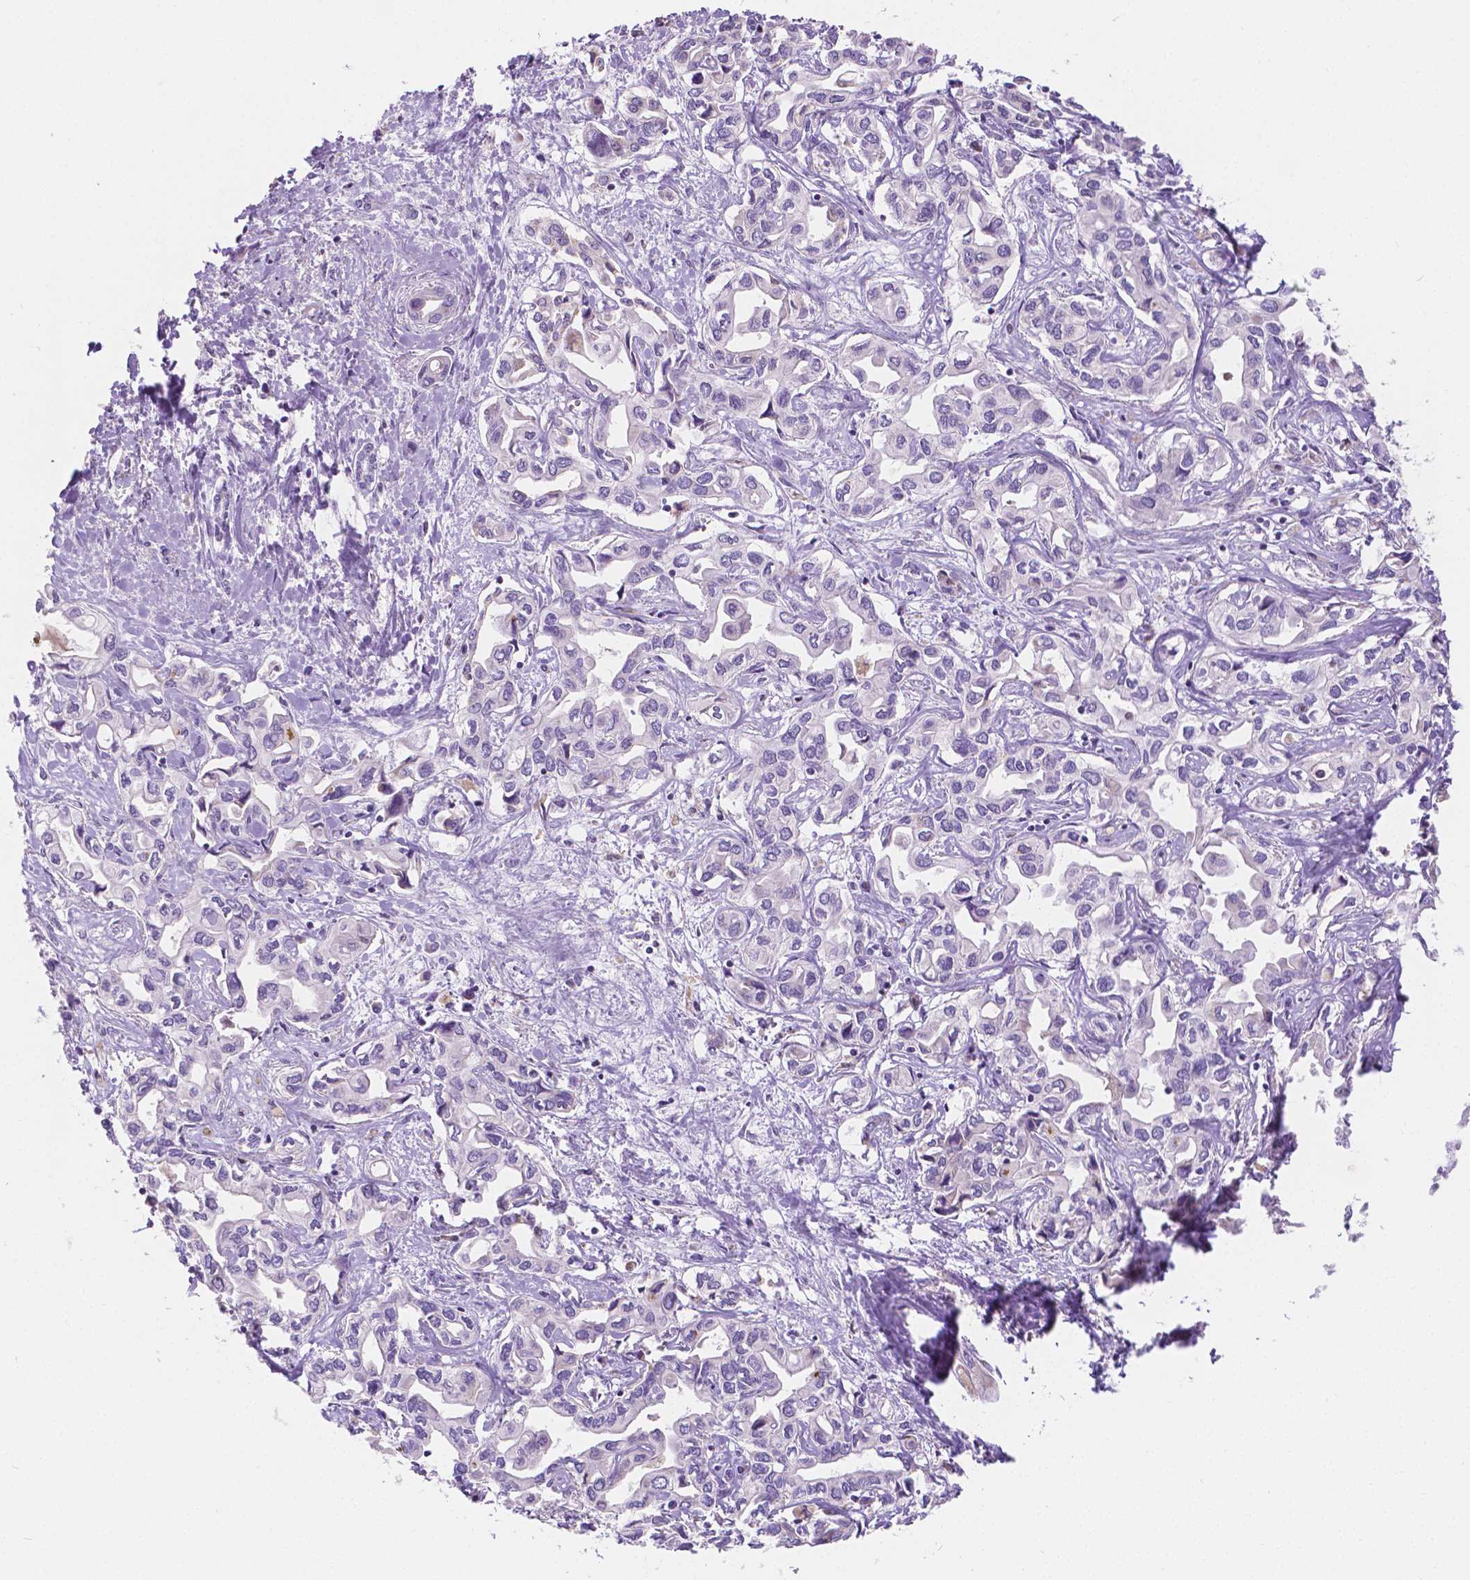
{"staining": {"intensity": "negative", "quantity": "none", "location": "none"}, "tissue": "liver cancer", "cell_type": "Tumor cells", "image_type": "cancer", "snomed": [{"axis": "morphology", "description": "Cholangiocarcinoma"}, {"axis": "topography", "description": "Liver"}], "caption": "A high-resolution histopathology image shows immunohistochemistry (IHC) staining of cholangiocarcinoma (liver), which displays no significant staining in tumor cells.", "gene": "TMEM130", "patient": {"sex": "female", "age": 64}}